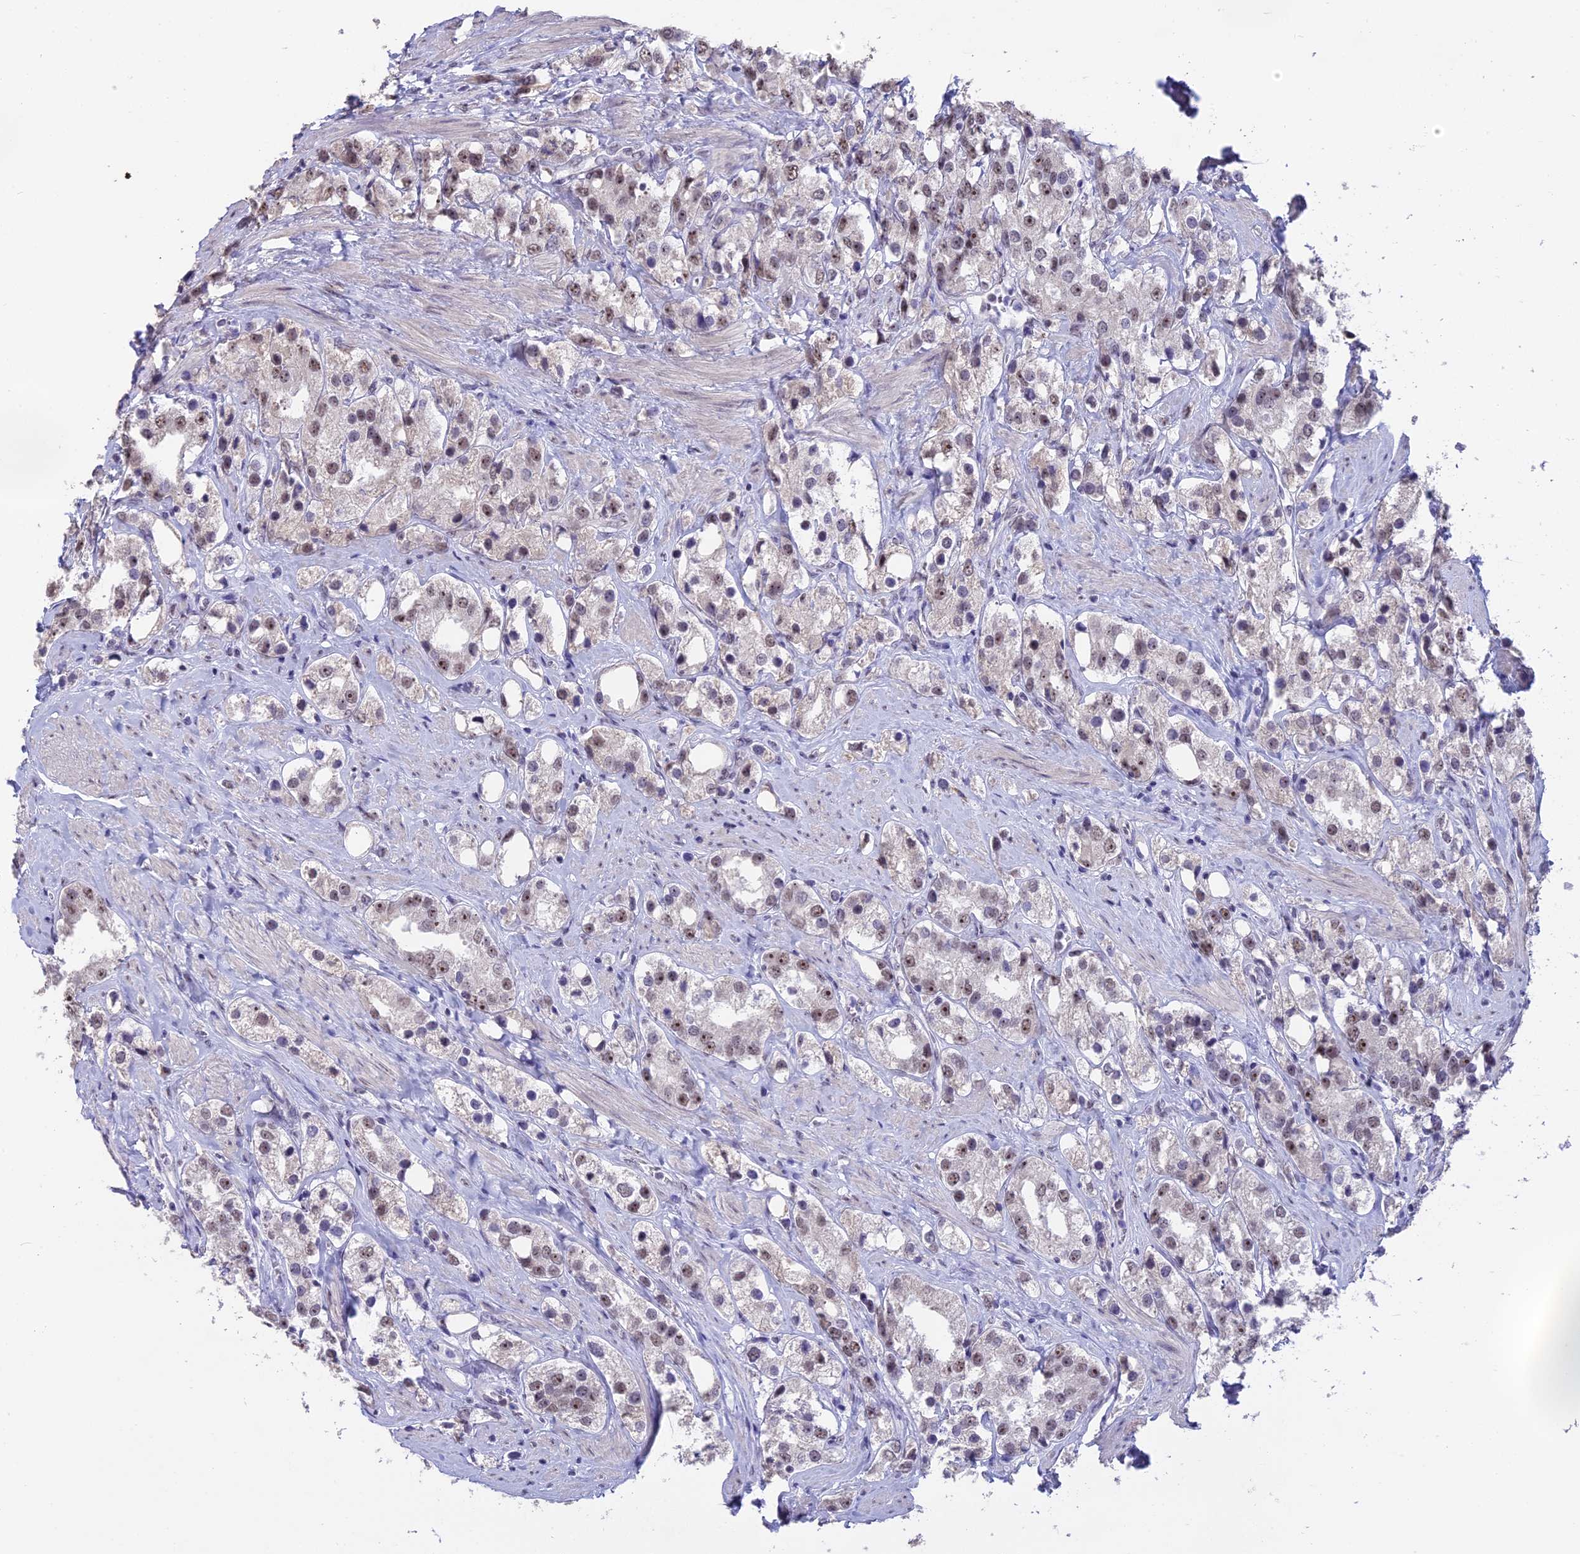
{"staining": {"intensity": "moderate", "quantity": "25%-75%", "location": "nuclear"}, "tissue": "prostate cancer", "cell_type": "Tumor cells", "image_type": "cancer", "snomed": [{"axis": "morphology", "description": "Adenocarcinoma, NOS"}, {"axis": "topography", "description": "Prostate"}], "caption": "Protein positivity by immunohistochemistry (IHC) displays moderate nuclear expression in about 25%-75% of tumor cells in prostate cancer.", "gene": "SETD2", "patient": {"sex": "male", "age": 79}}